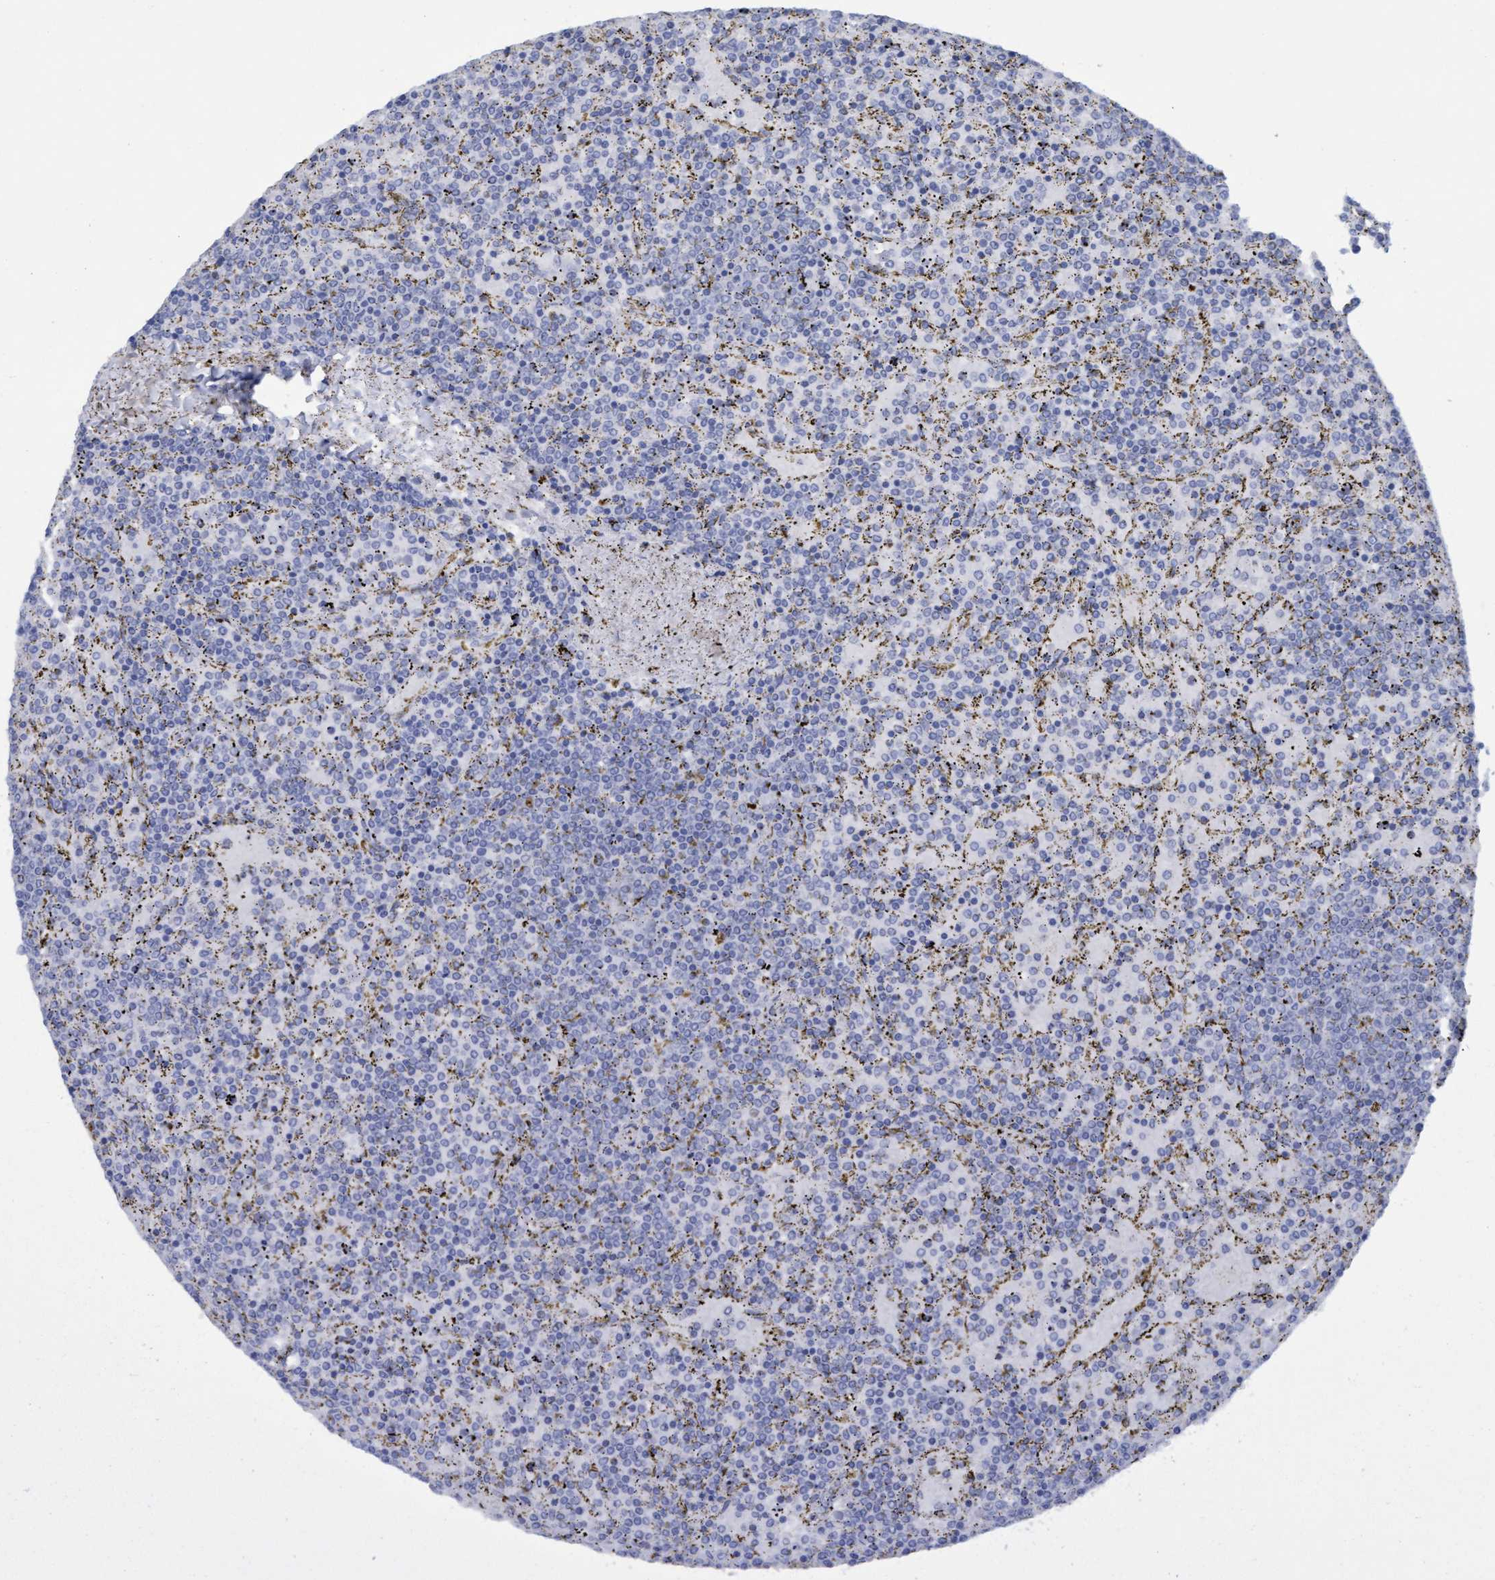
{"staining": {"intensity": "negative", "quantity": "none", "location": "none"}, "tissue": "lymphoma", "cell_type": "Tumor cells", "image_type": "cancer", "snomed": [{"axis": "morphology", "description": "Malignant lymphoma, non-Hodgkin's type, Low grade"}, {"axis": "topography", "description": "Spleen"}], "caption": "High power microscopy photomicrograph of an immunohistochemistry photomicrograph of low-grade malignant lymphoma, non-Hodgkin's type, revealing no significant staining in tumor cells.", "gene": "SSTR3", "patient": {"sex": "female", "age": 77}}